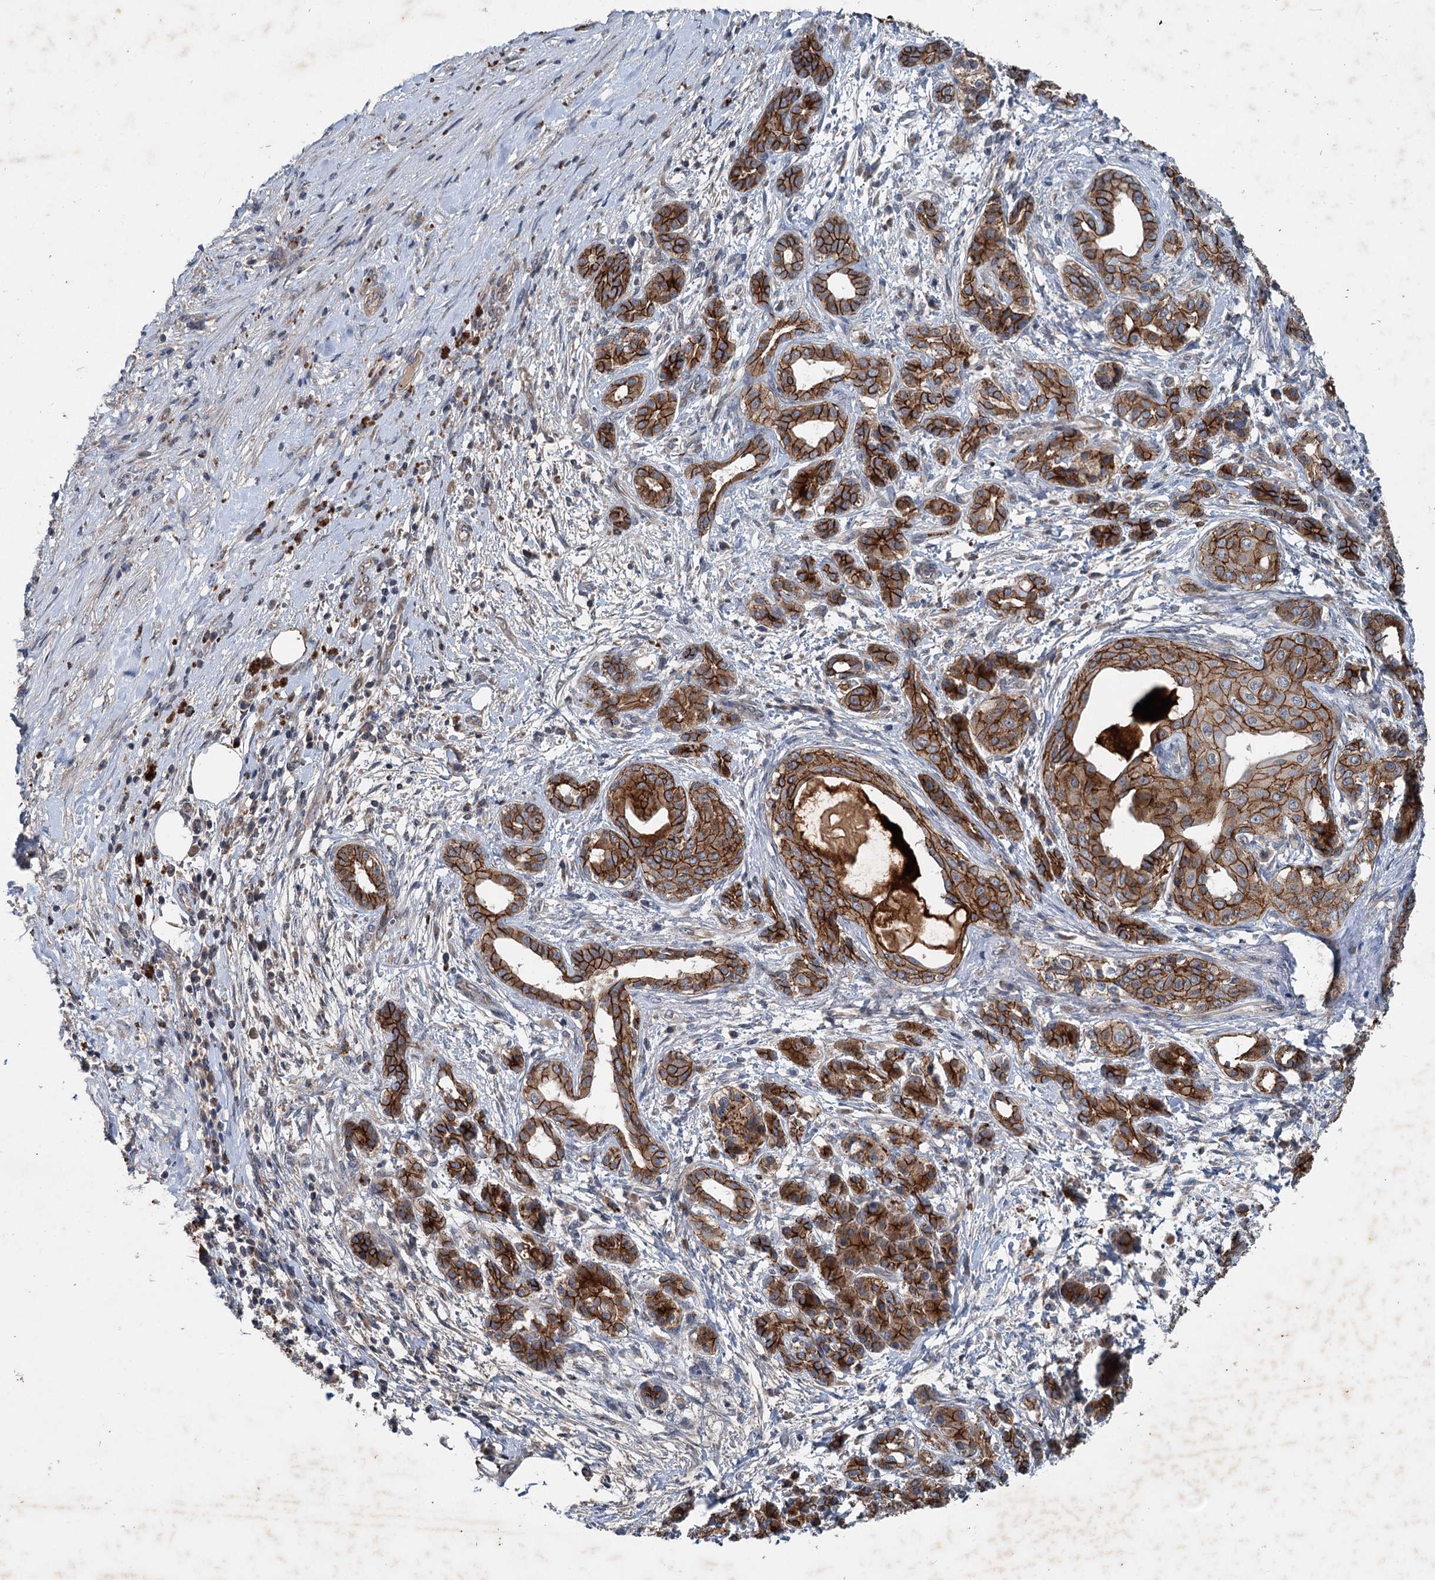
{"staining": {"intensity": "strong", "quantity": ">75%", "location": "cytoplasmic/membranous"}, "tissue": "pancreatic cancer", "cell_type": "Tumor cells", "image_type": "cancer", "snomed": [{"axis": "morphology", "description": "Adenocarcinoma, NOS"}, {"axis": "topography", "description": "Pancreas"}], "caption": "The photomicrograph demonstrates a brown stain indicating the presence of a protein in the cytoplasmic/membranous of tumor cells in pancreatic adenocarcinoma. (DAB = brown stain, brightfield microscopy at high magnification).", "gene": "N4BP2L2", "patient": {"sex": "female", "age": 55}}